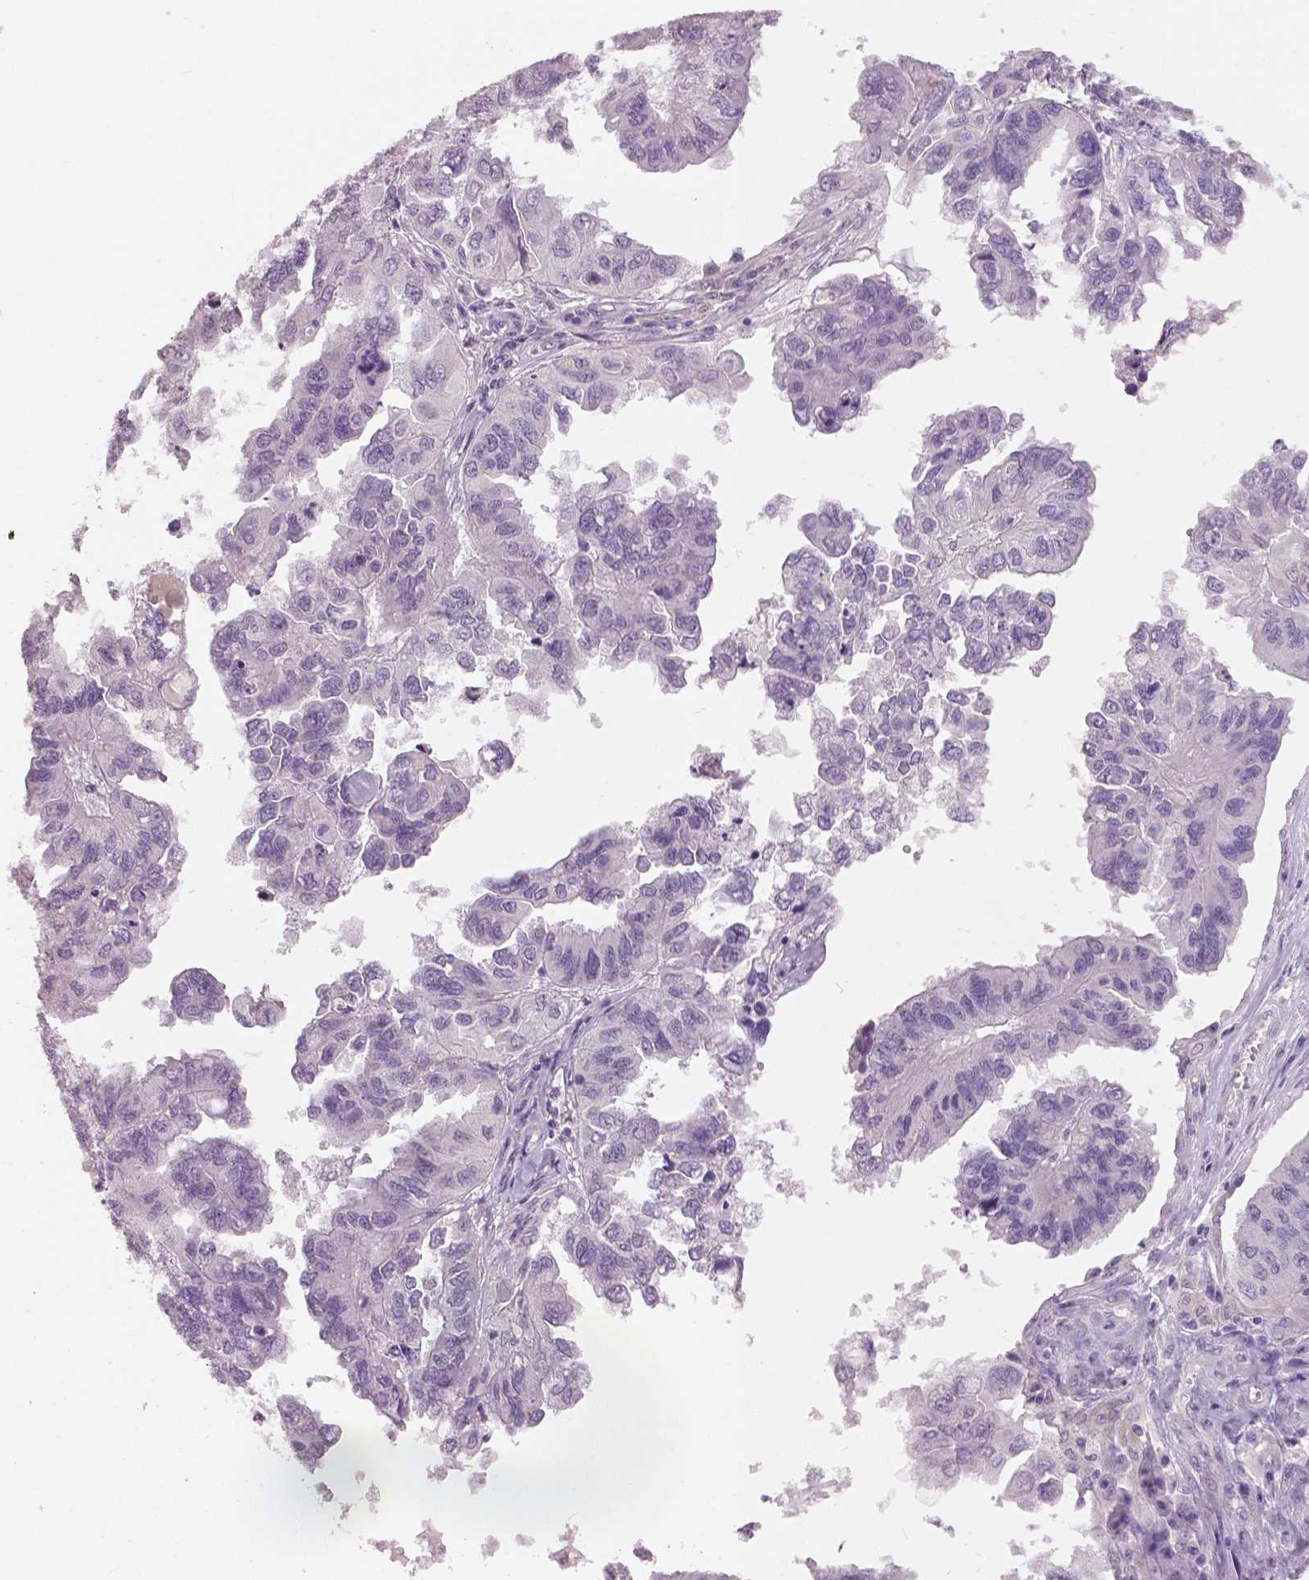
{"staining": {"intensity": "negative", "quantity": "none", "location": "none"}, "tissue": "ovarian cancer", "cell_type": "Tumor cells", "image_type": "cancer", "snomed": [{"axis": "morphology", "description": "Cystadenocarcinoma, serous, NOS"}, {"axis": "topography", "description": "Ovary"}], "caption": "The photomicrograph reveals no staining of tumor cells in ovarian serous cystadenocarcinoma.", "gene": "GRIN2A", "patient": {"sex": "female", "age": 79}}